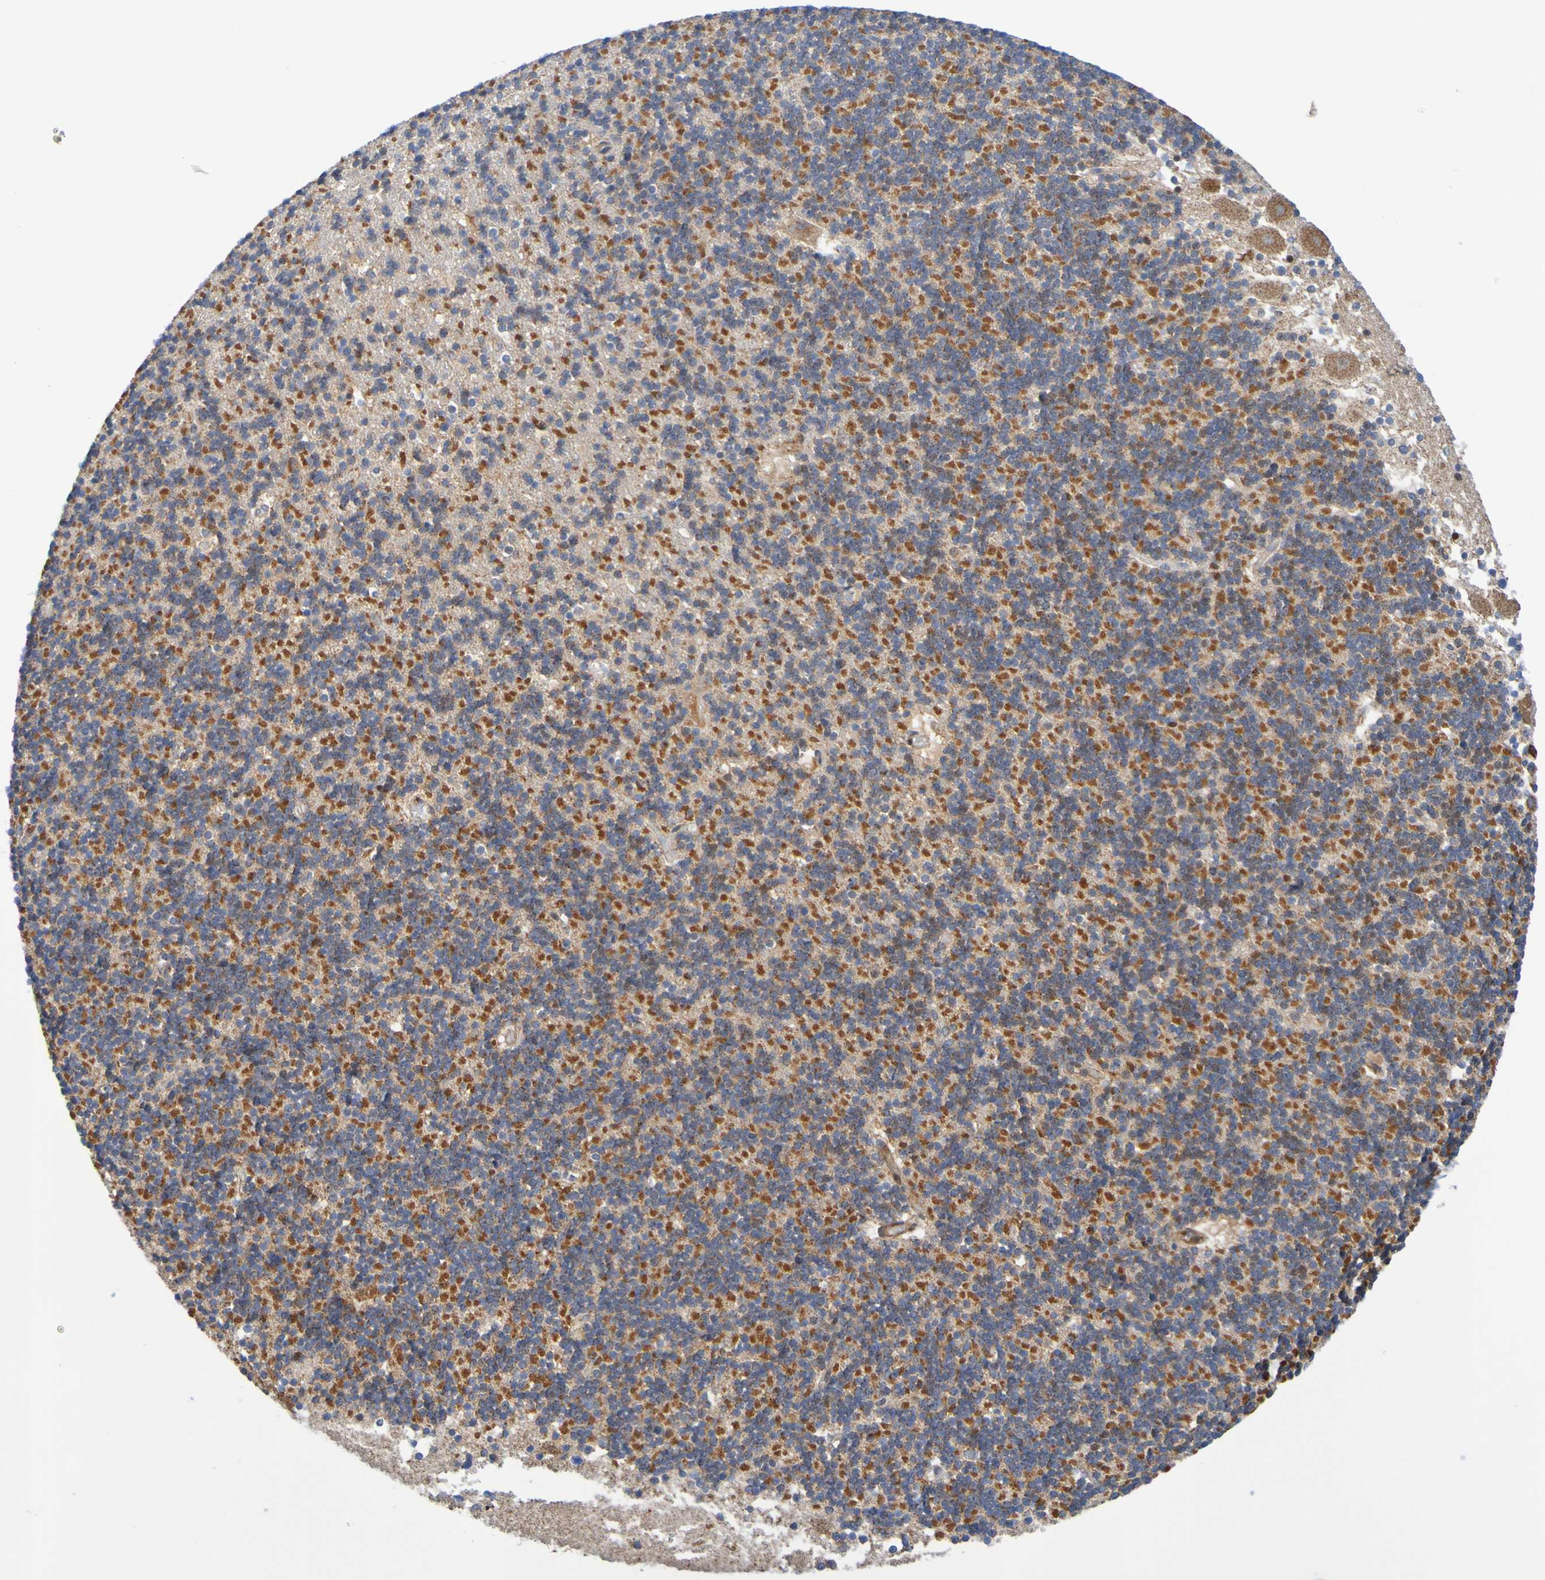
{"staining": {"intensity": "strong", "quantity": "25%-75%", "location": "cytoplasmic/membranous"}, "tissue": "cerebellum", "cell_type": "Cells in granular layer", "image_type": "normal", "snomed": [{"axis": "morphology", "description": "Normal tissue, NOS"}, {"axis": "topography", "description": "Cerebellum"}], "caption": "The immunohistochemical stain highlights strong cytoplasmic/membranous positivity in cells in granular layer of normal cerebellum. (DAB (3,3'-diaminobenzidine) IHC, brown staining for protein, blue staining for nuclei).", "gene": "CCDC51", "patient": {"sex": "male", "age": 45}}